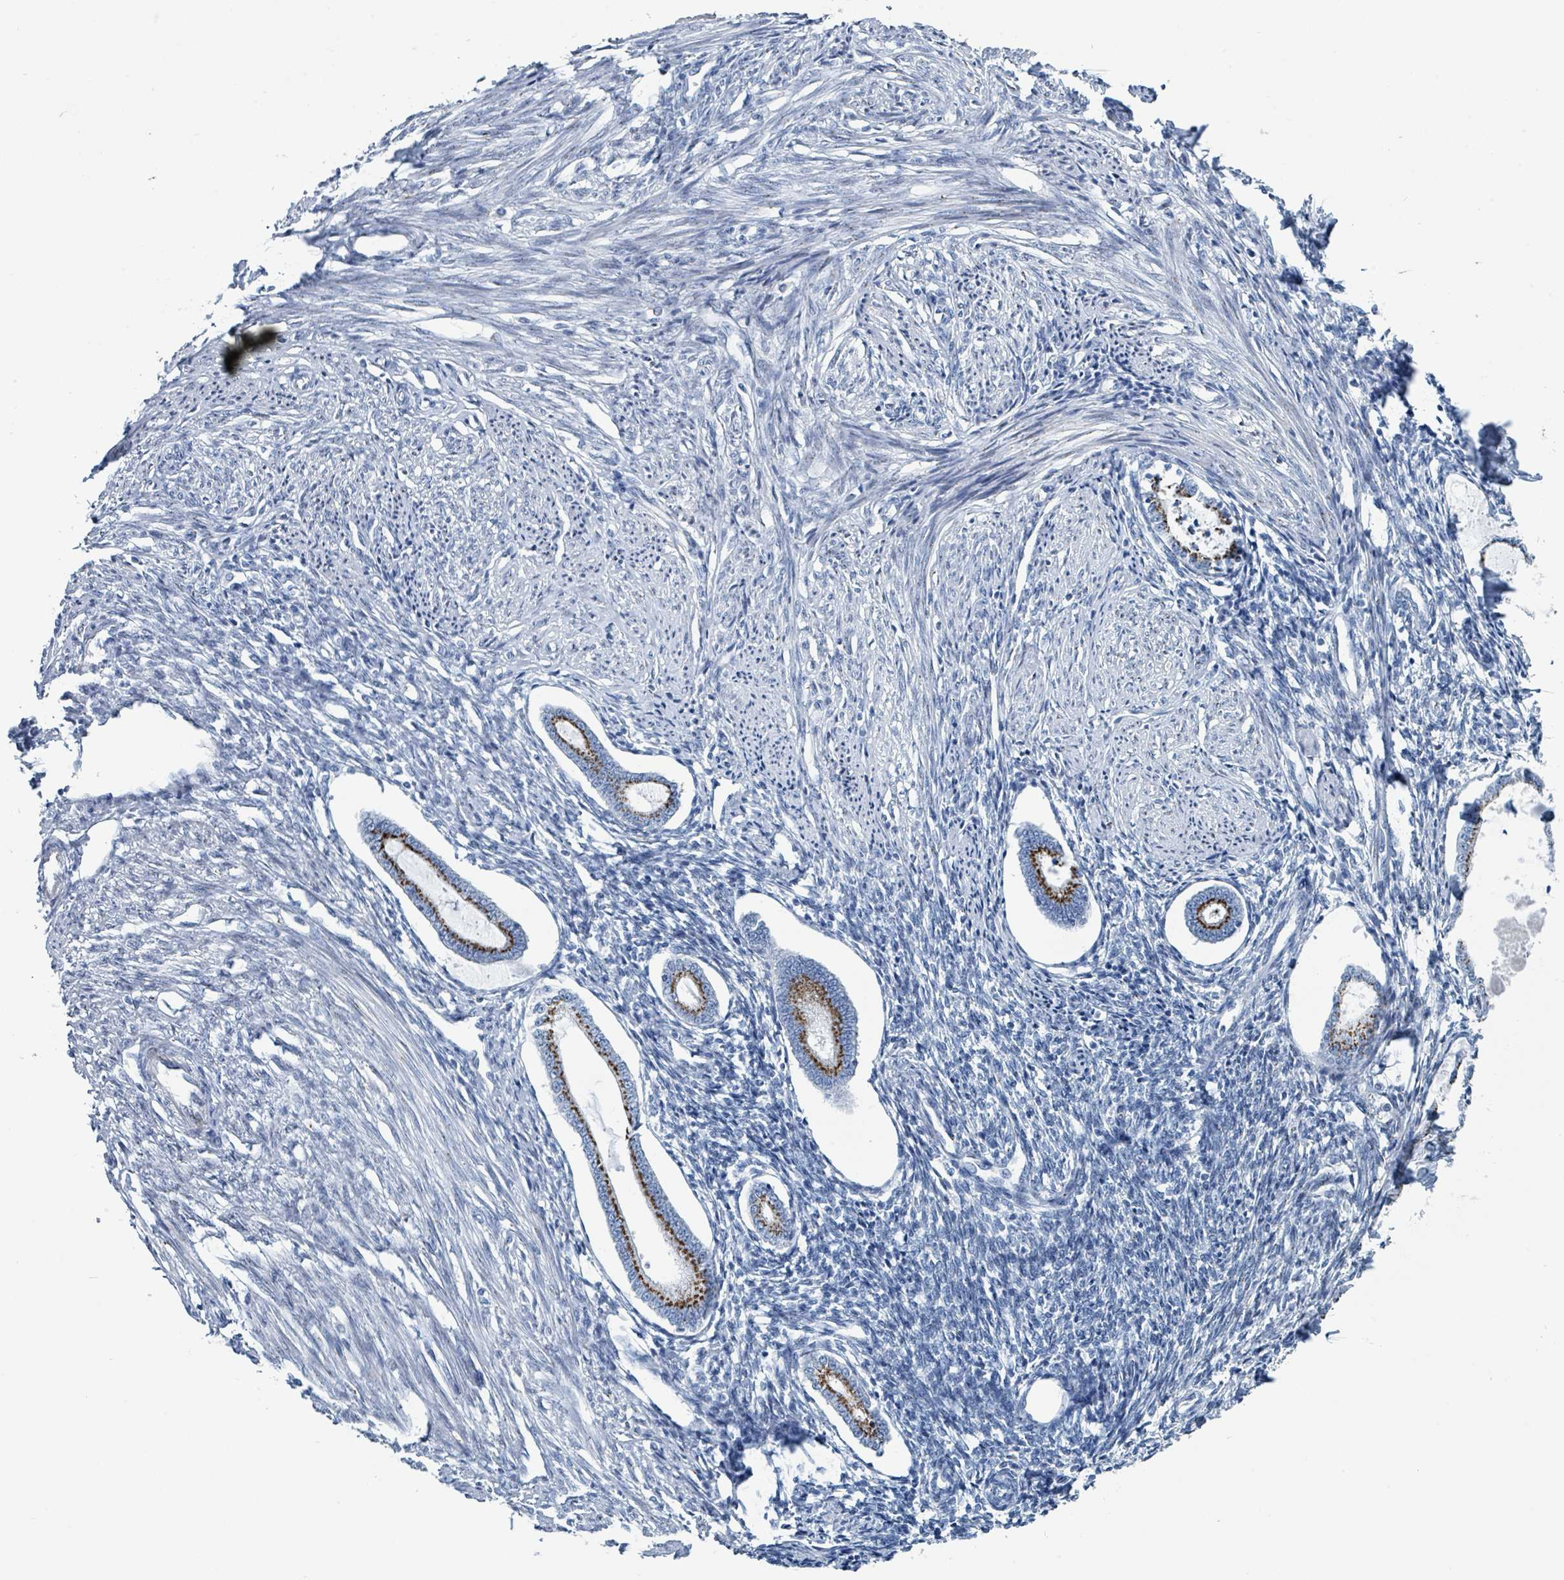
{"staining": {"intensity": "moderate", "quantity": "25%-75%", "location": "cytoplasmic/membranous"}, "tissue": "endometrium", "cell_type": "Cells in endometrial stroma", "image_type": "normal", "snomed": [{"axis": "morphology", "description": "Normal tissue, NOS"}, {"axis": "topography", "description": "Endometrium"}], "caption": "The immunohistochemical stain highlights moderate cytoplasmic/membranous staining in cells in endometrial stroma of unremarkable endometrium.", "gene": "DCAF5", "patient": {"sex": "female", "age": 56}}